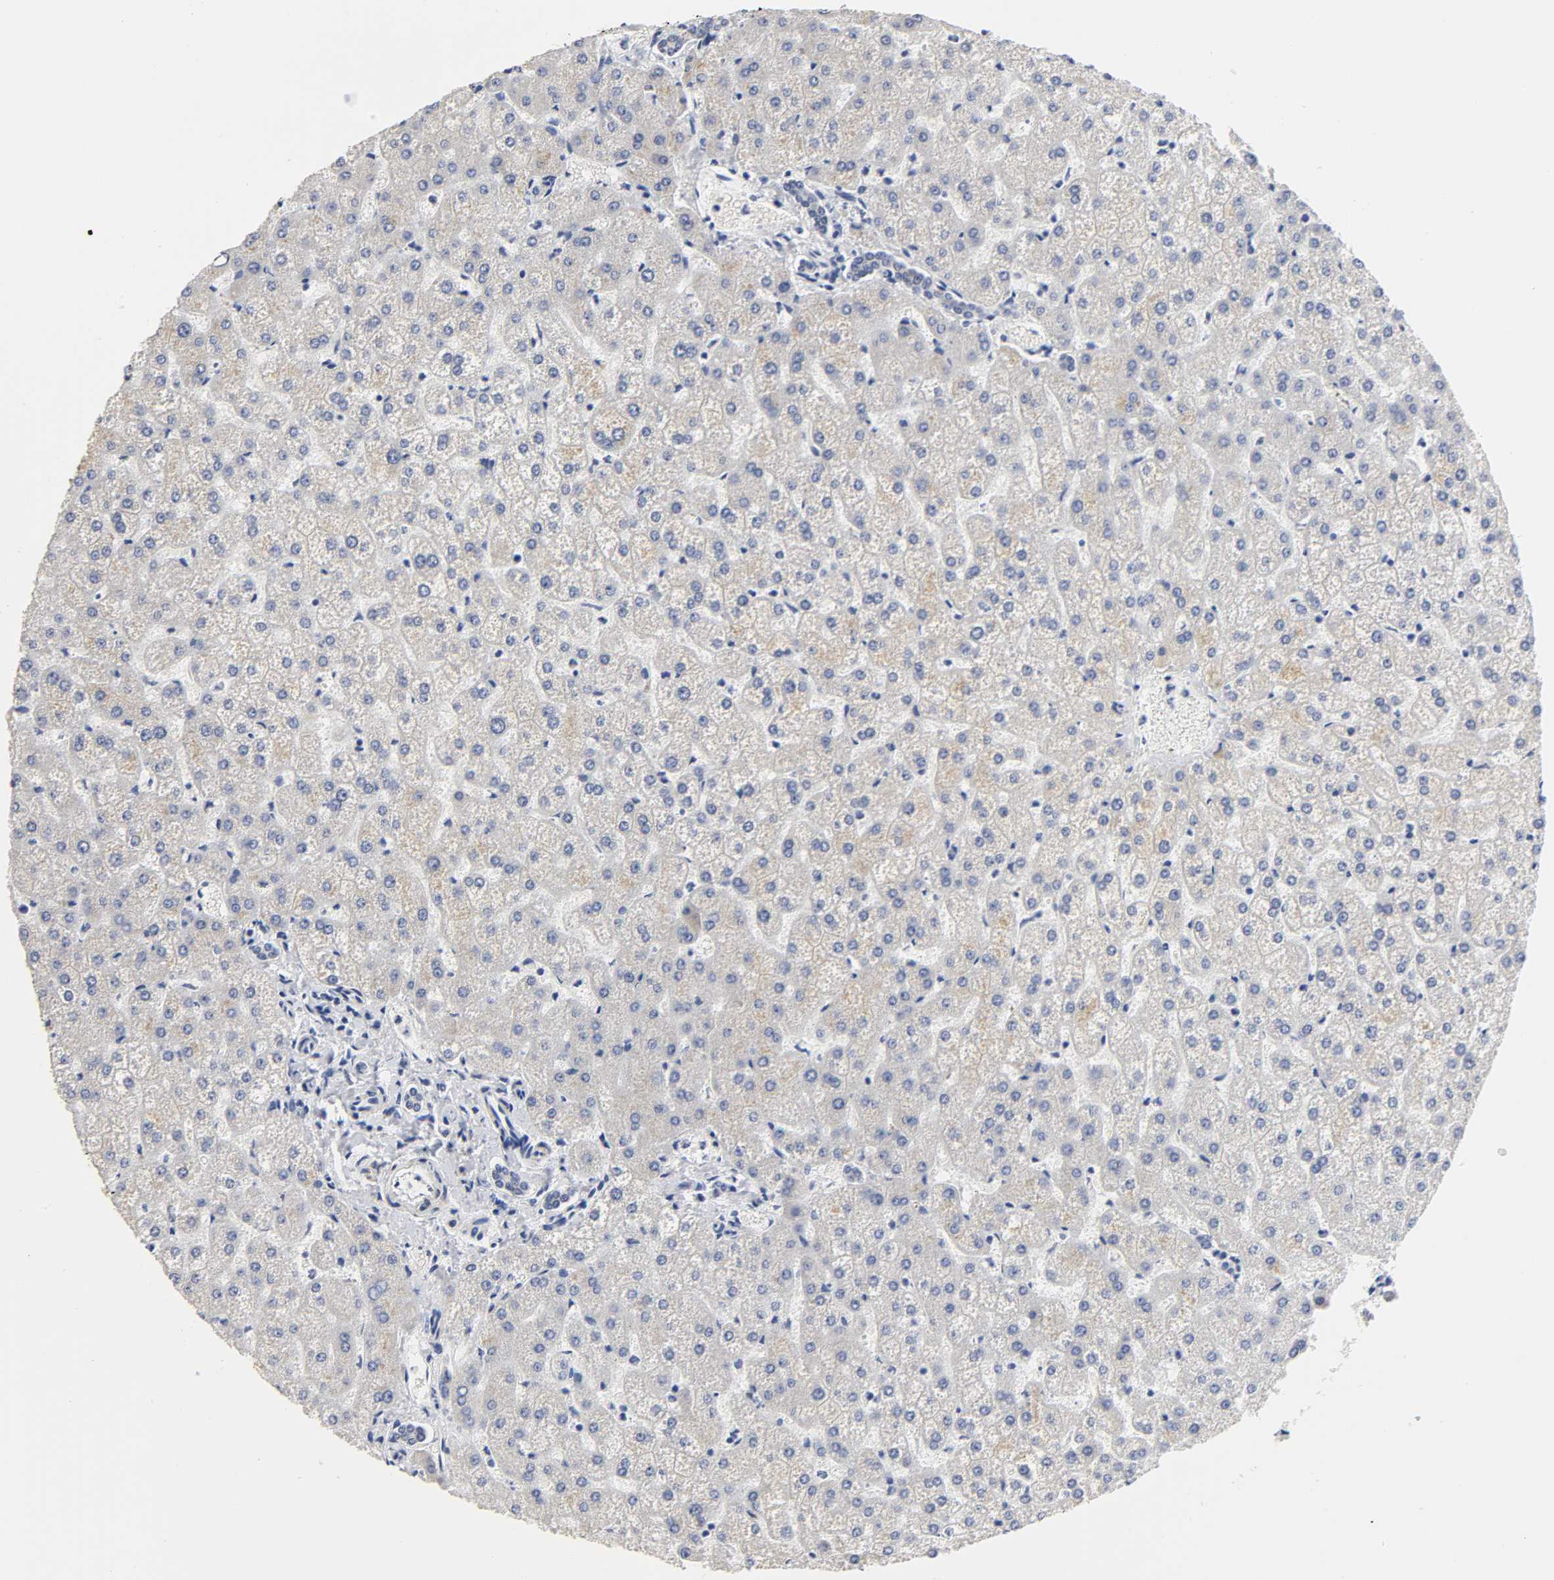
{"staining": {"intensity": "negative", "quantity": "none", "location": "none"}, "tissue": "liver", "cell_type": "Cholangiocytes", "image_type": "normal", "snomed": [{"axis": "morphology", "description": "Normal tissue, NOS"}, {"axis": "topography", "description": "Liver"}], "caption": "Cholangiocytes show no significant protein positivity in unremarkable liver. (Brightfield microscopy of DAB immunohistochemistry (IHC) at high magnification).", "gene": "GRHL2", "patient": {"sex": "female", "age": 32}}